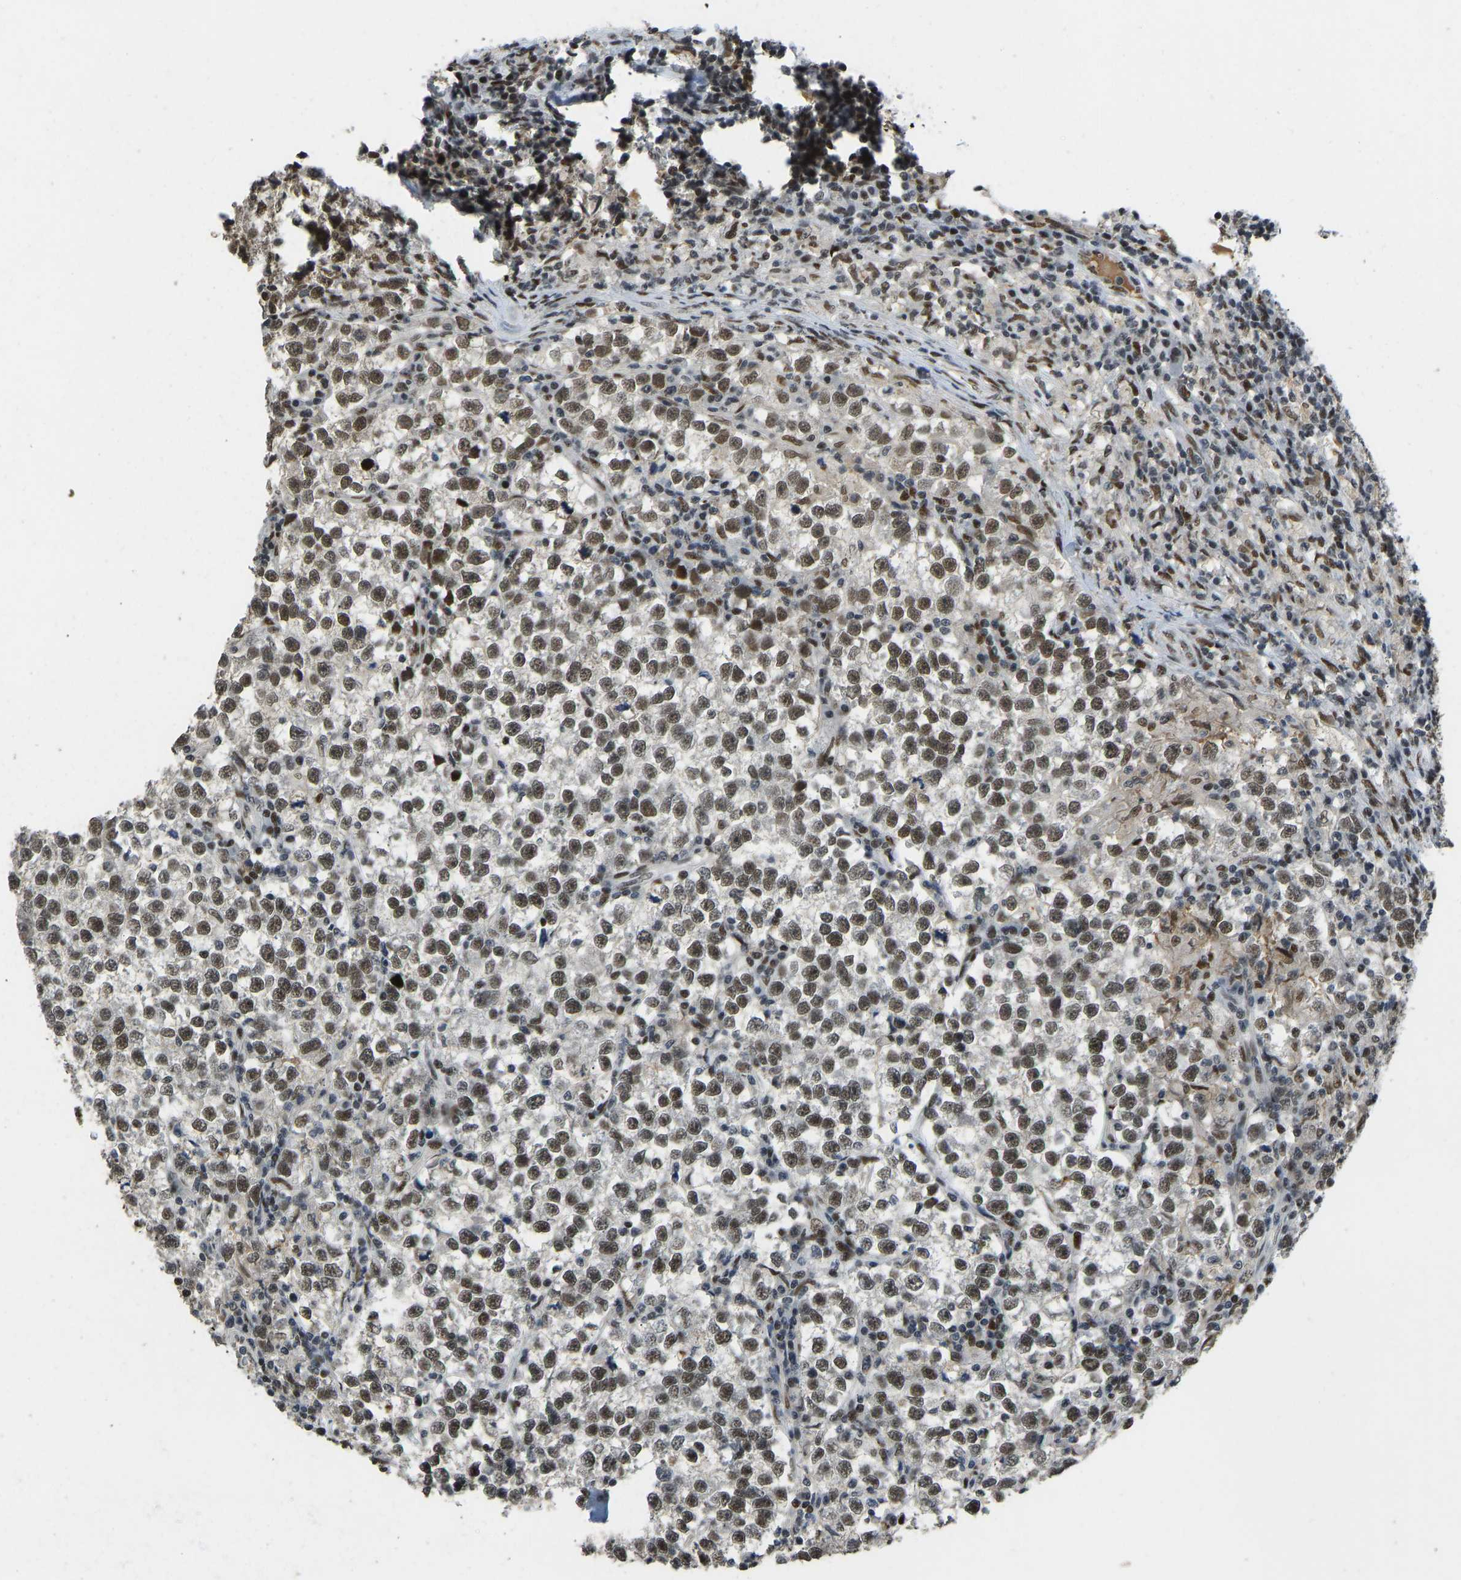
{"staining": {"intensity": "moderate", "quantity": ">75%", "location": "nuclear"}, "tissue": "testis cancer", "cell_type": "Tumor cells", "image_type": "cancer", "snomed": [{"axis": "morphology", "description": "Normal tissue, NOS"}, {"axis": "morphology", "description": "Seminoma, NOS"}, {"axis": "topography", "description": "Testis"}], "caption": "High-magnification brightfield microscopy of testis cancer (seminoma) stained with DAB (3,3'-diaminobenzidine) (brown) and counterstained with hematoxylin (blue). tumor cells exhibit moderate nuclear positivity is seen in approximately>75% of cells.", "gene": "FOXK1", "patient": {"sex": "male", "age": 43}}